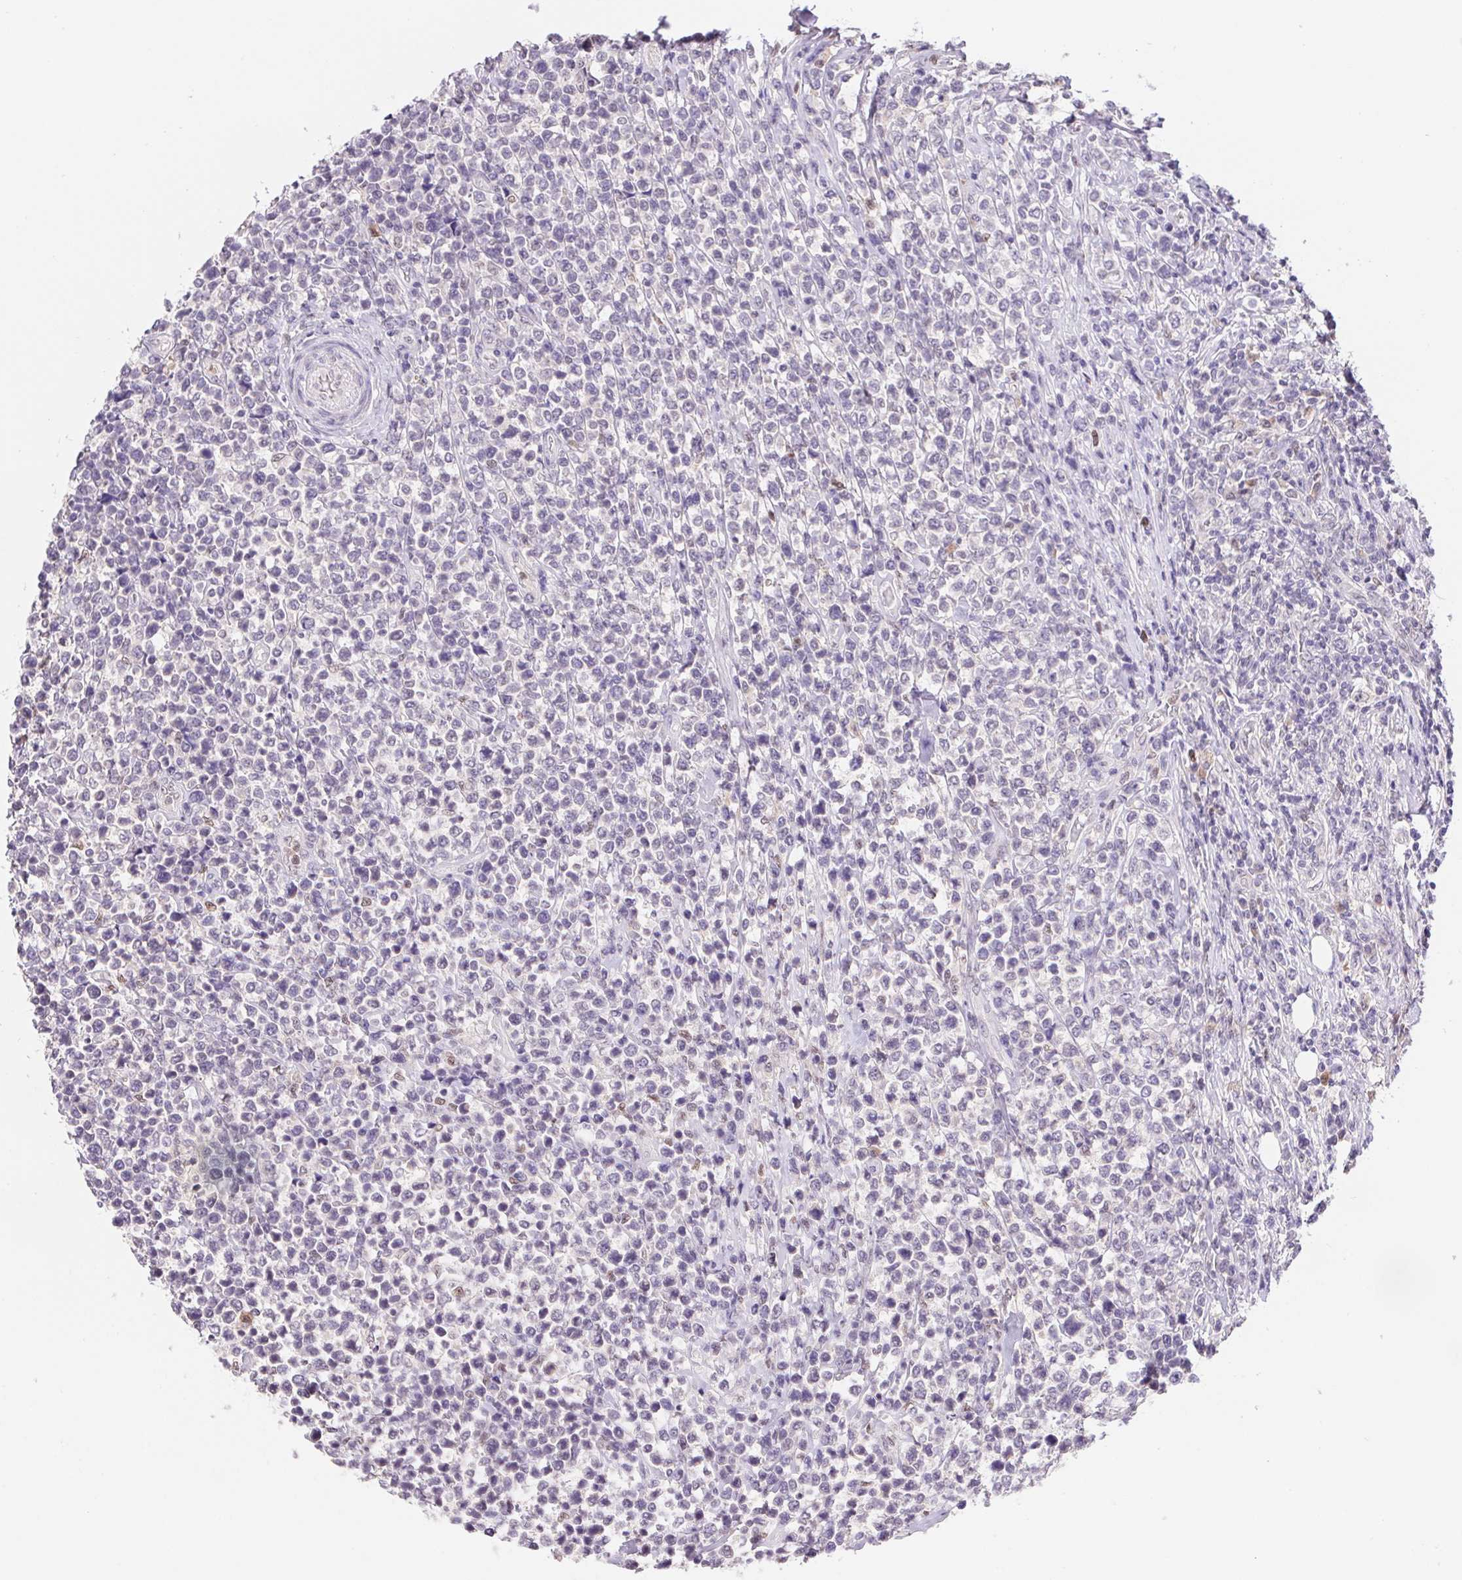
{"staining": {"intensity": "negative", "quantity": "none", "location": "none"}, "tissue": "lymphoma", "cell_type": "Tumor cells", "image_type": "cancer", "snomed": [{"axis": "morphology", "description": "Malignant lymphoma, non-Hodgkin's type, High grade"}, {"axis": "topography", "description": "Soft tissue"}], "caption": "Human high-grade malignant lymphoma, non-Hodgkin's type stained for a protein using IHC shows no positivity in tumor cells.", "gene": "L3MBTL4", "patient": {"sex": "female", "age": 56}}